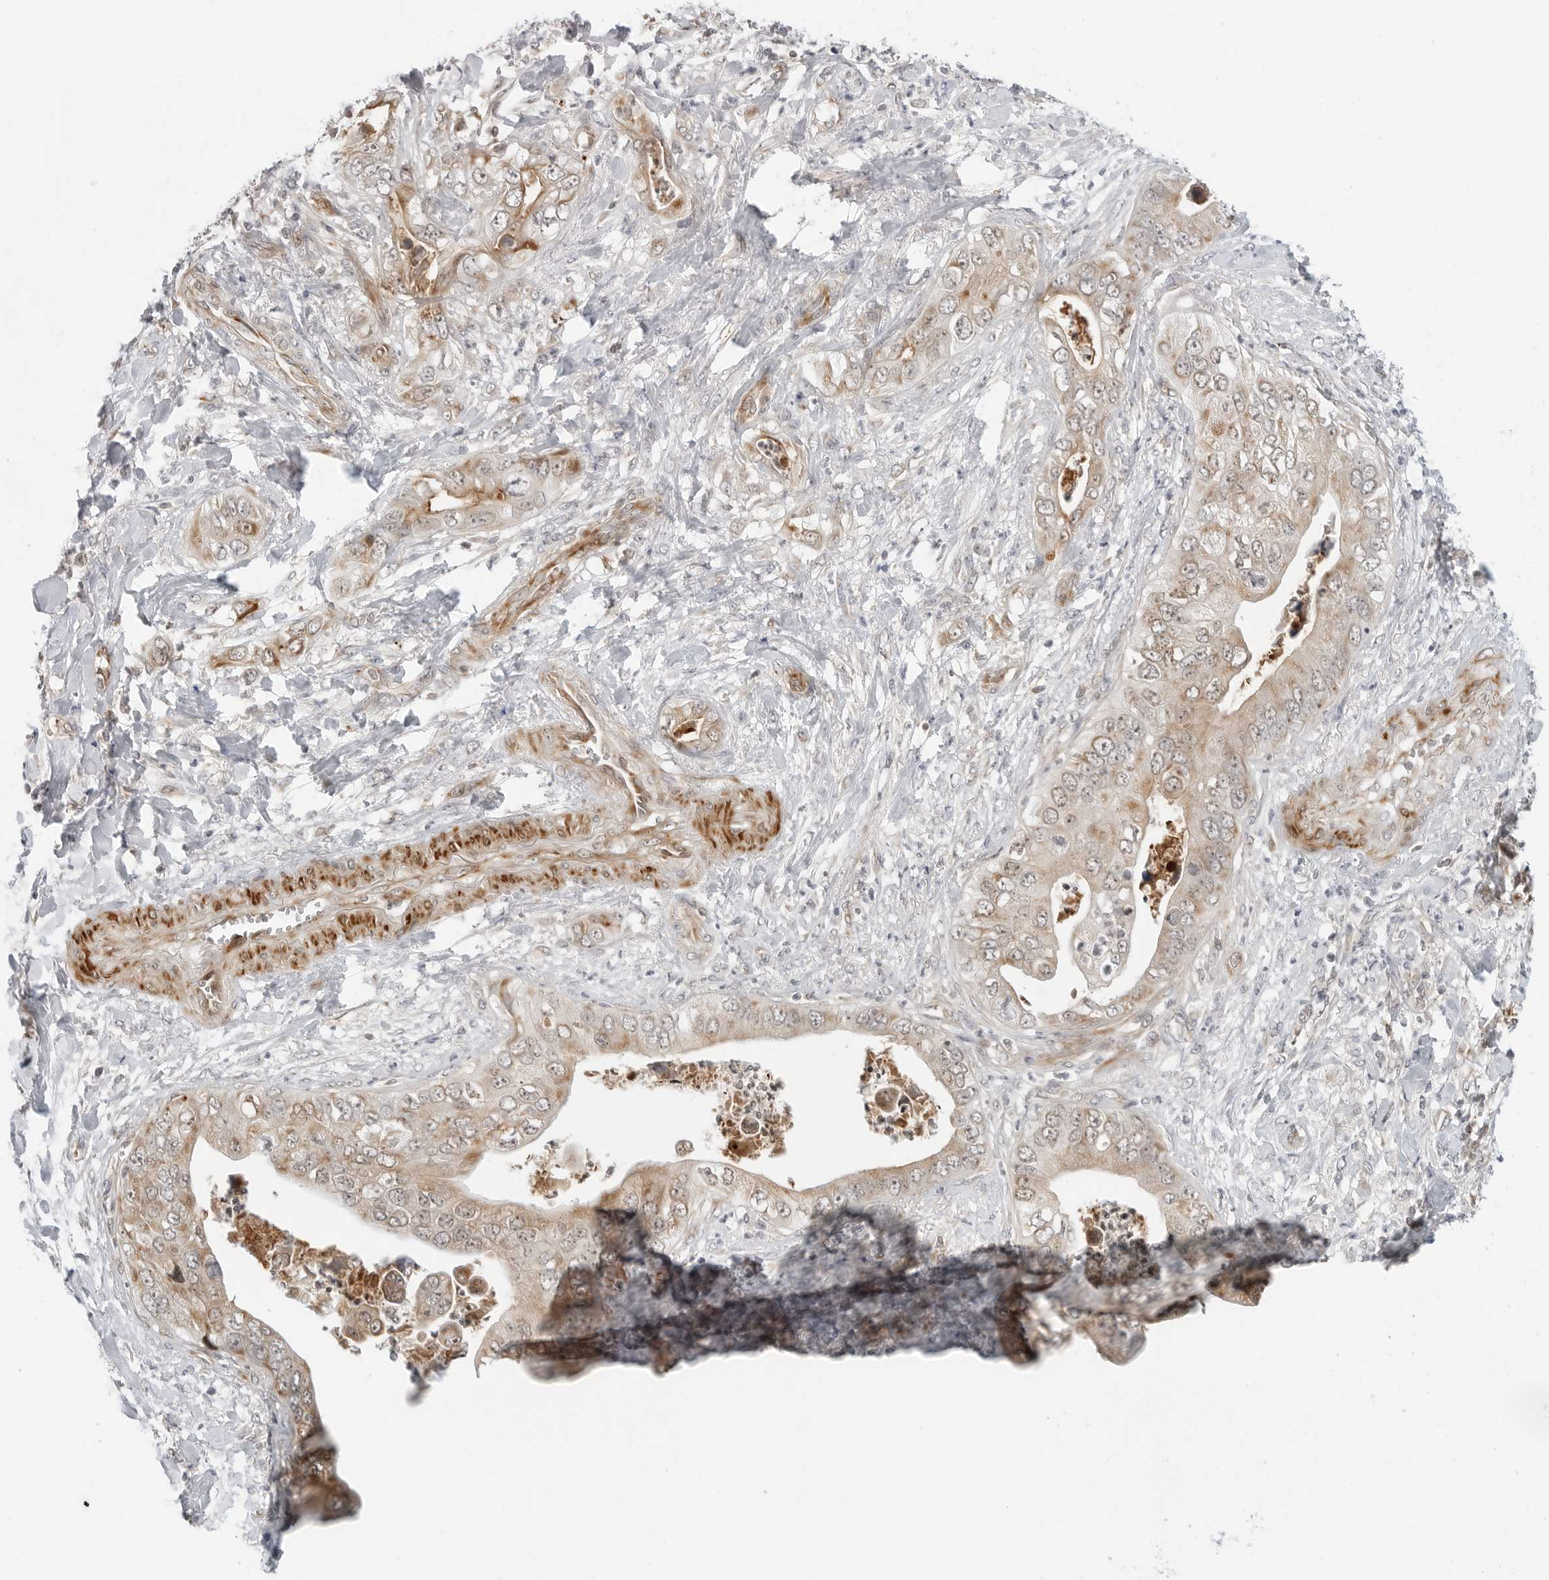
{"staining": {"intensity": "moderate", "quantity": "25%-75%", "location": "cytoplasmic/membranous"}, "tissue": "pancreatic cancer", "cell_type": "Tumor cells", "image_type": "cancer", "snomed": [{"axis": "morphology", "description": "Adenocarcinoma, NOS"}, {"axis": "topography", "description": "Pancreas"}], "caption": "IHC of pancreatic cancer (adenocarcinoma) shows medium levels of moderate cytoplasmic/membranous positivity in about 25%-75% of tumor cells.", "gene": "PEX2", "patient": {"sex": "female", "age": 78}}